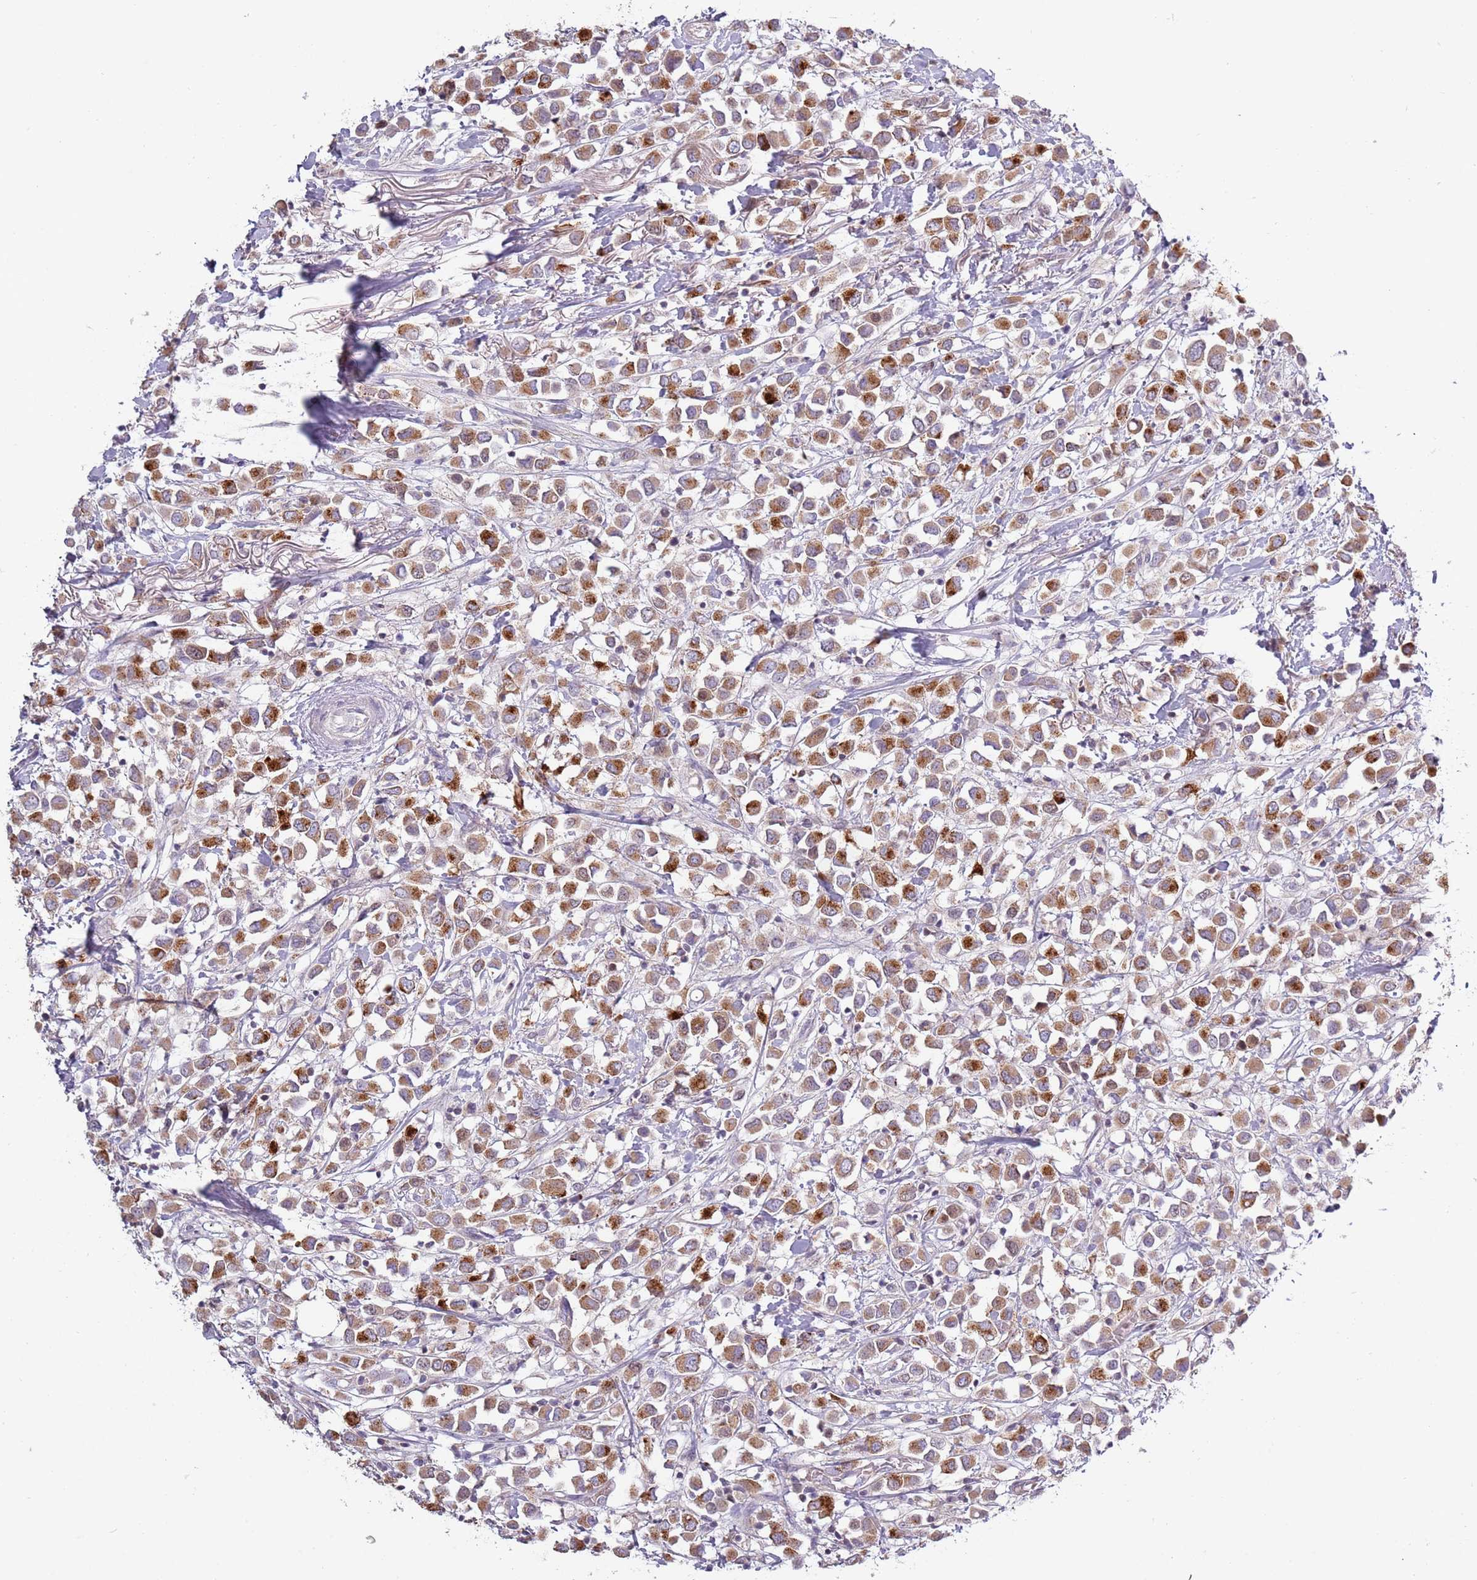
{"staining": {"intensity": "moderate", "quantity": ">75%", "location": "cytoplasmic/membranous"}, "tissue": "breast cancer", "cell_type": "Tumor cells", "image_type": "cancer", "snomed": [{"axis": "morphology", "description": "Duct carcinoma"}, {"axis": "topography", "description": "Breast"}], "caption": "Moderate cytoplasmic/membranous expression for a protein is seen in approximately >75% of tumor cells of breast invasive ductal carcinoma using immunohistochemistry (IHC).", "gene": "SYS1", "patient": {"sex": "female", "age": 61}}